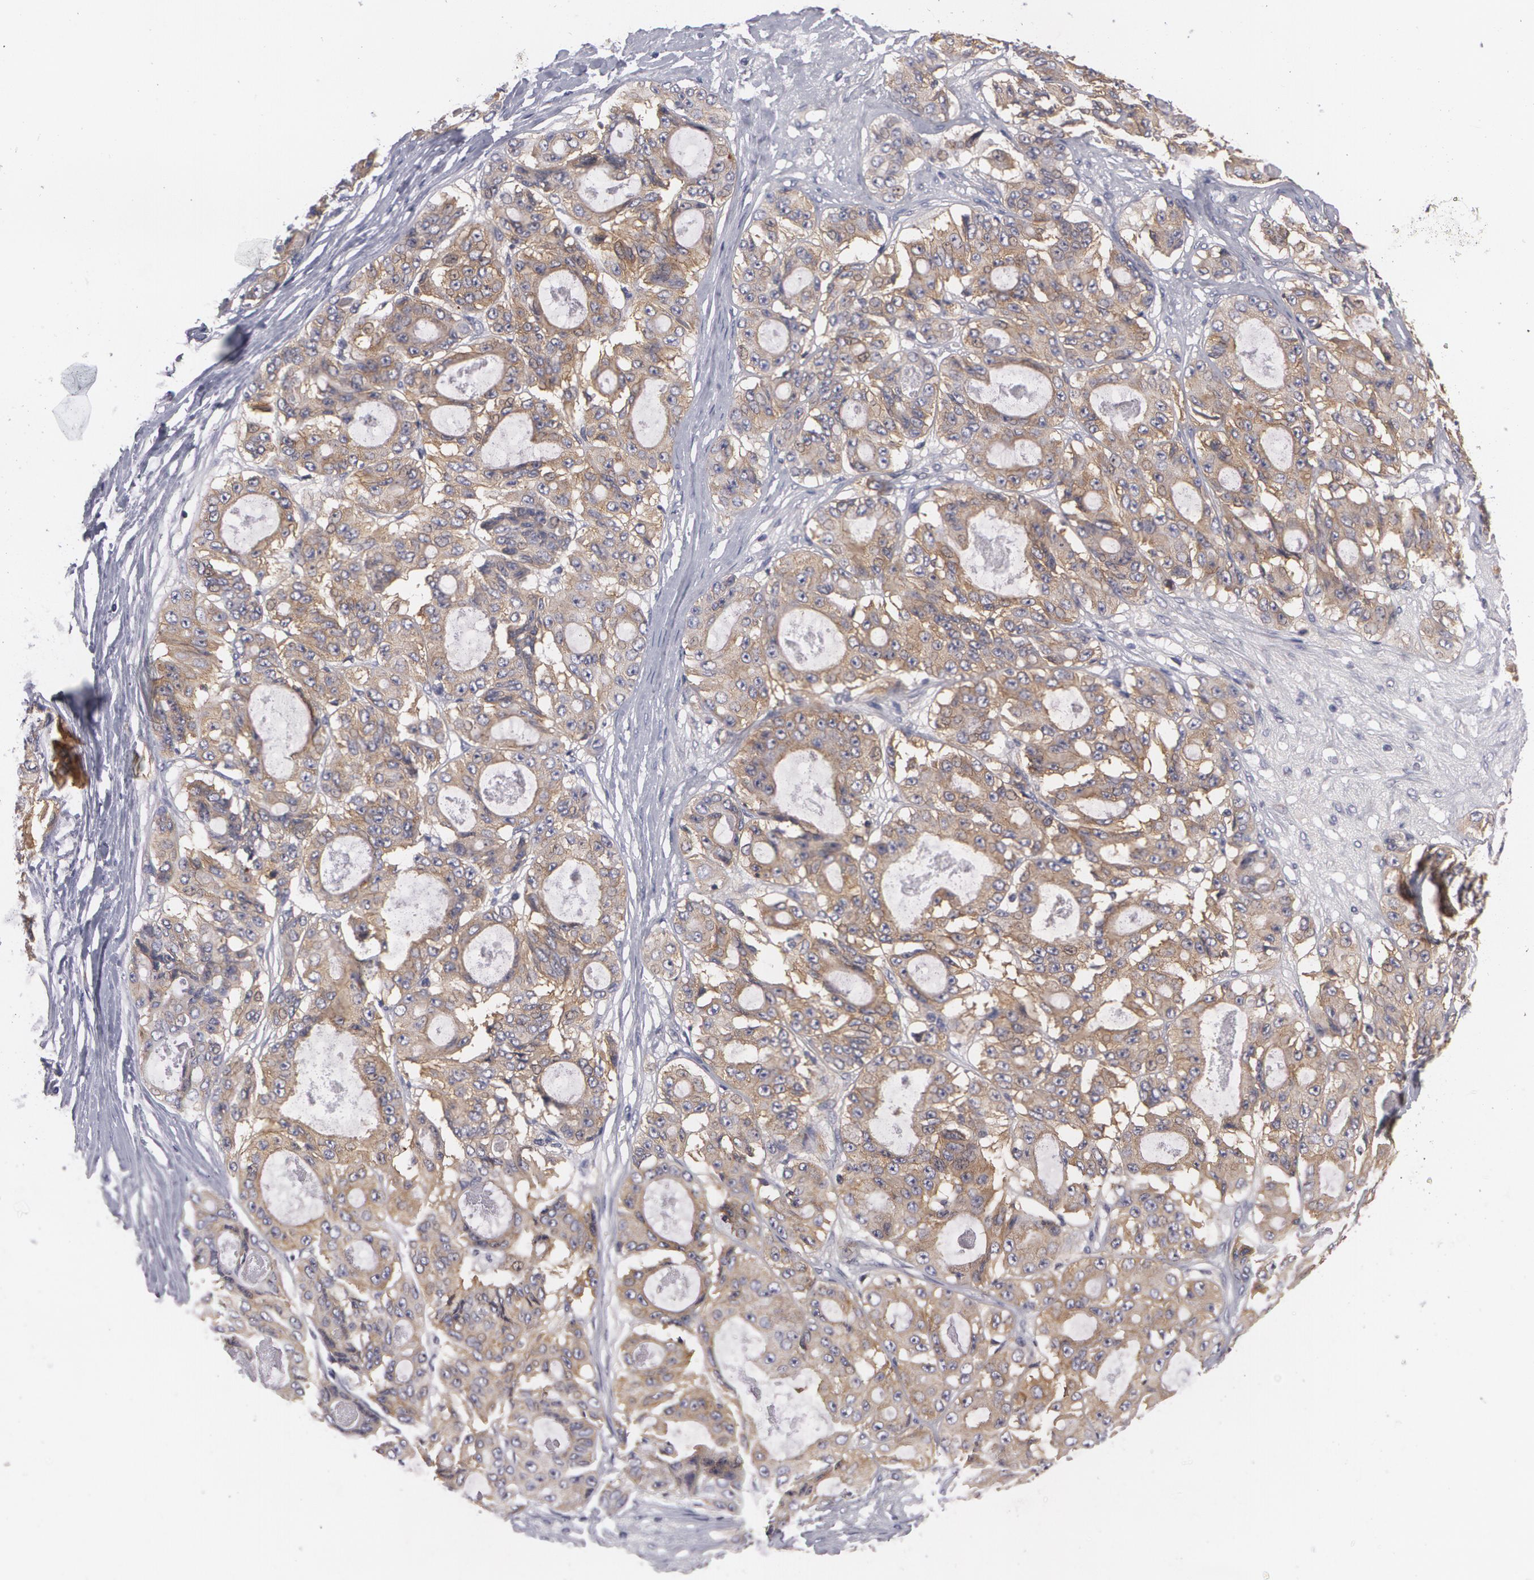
{"staining": {"intensity": "moderate", "quantity": ">75%", "location": "cytoplasmic/membranous"}, "tissue": "ovarian cancer", "cell_type": "Tumor cells", "image_type": "cancer", "snomed": [{"axis": "morphology", "description": "Carcinoma, endometroid"}, {"axis": "topography", "description": "Ovary"}], "caption": "Moderate cytoplasmic/membranous expression is present in about >75% of tumor cells in ovarian cancer (endometroid carcinoma).", "gene": "CASK", "patient": {"sex": "female", "age": 61}}